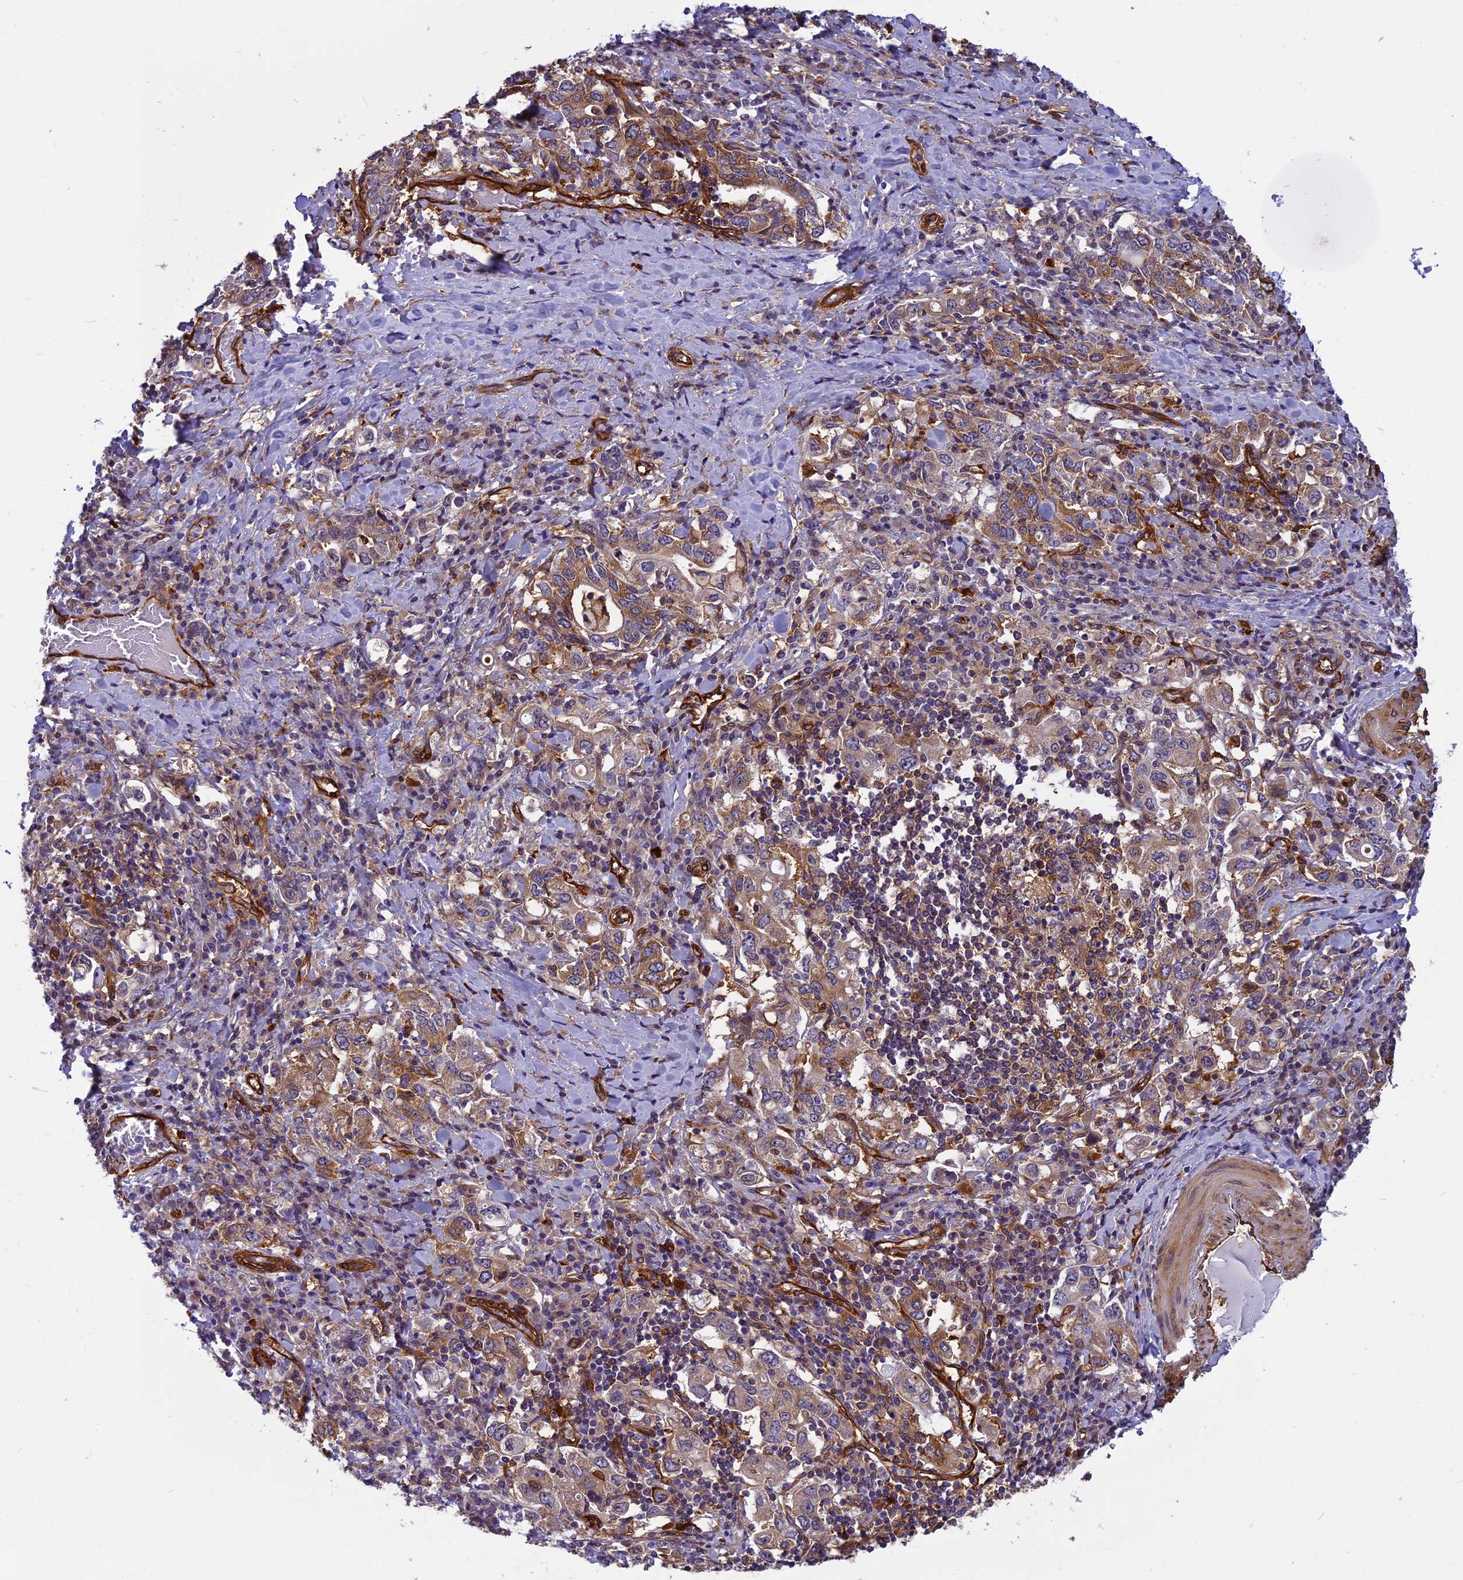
{"staining": {"intensity": "moderate", "quantity": ">75%", "location": "cytoplasmic/membranous"}, "tissue": "stomach cancer", "cell_type": "Tumor cells", "image_type": "cancer", "snomed": [{"axis": "morphology", "description": "Adenocarcinoma, NOS"}, {"axis": "topography", "description": "Stomach, upper"}, {"axis": "topography", "description": "Stomach"}], "caption": "High-power microscopy captured an immunohistochemistry (IHC) micrograph of adenocarcinoma (stomach), revealing moderate cytoplasmic/membranous staining in about >75% of tumor cells.", "gene": "EHBP1L1", "patient": {"sex": "male", "age": 62}}